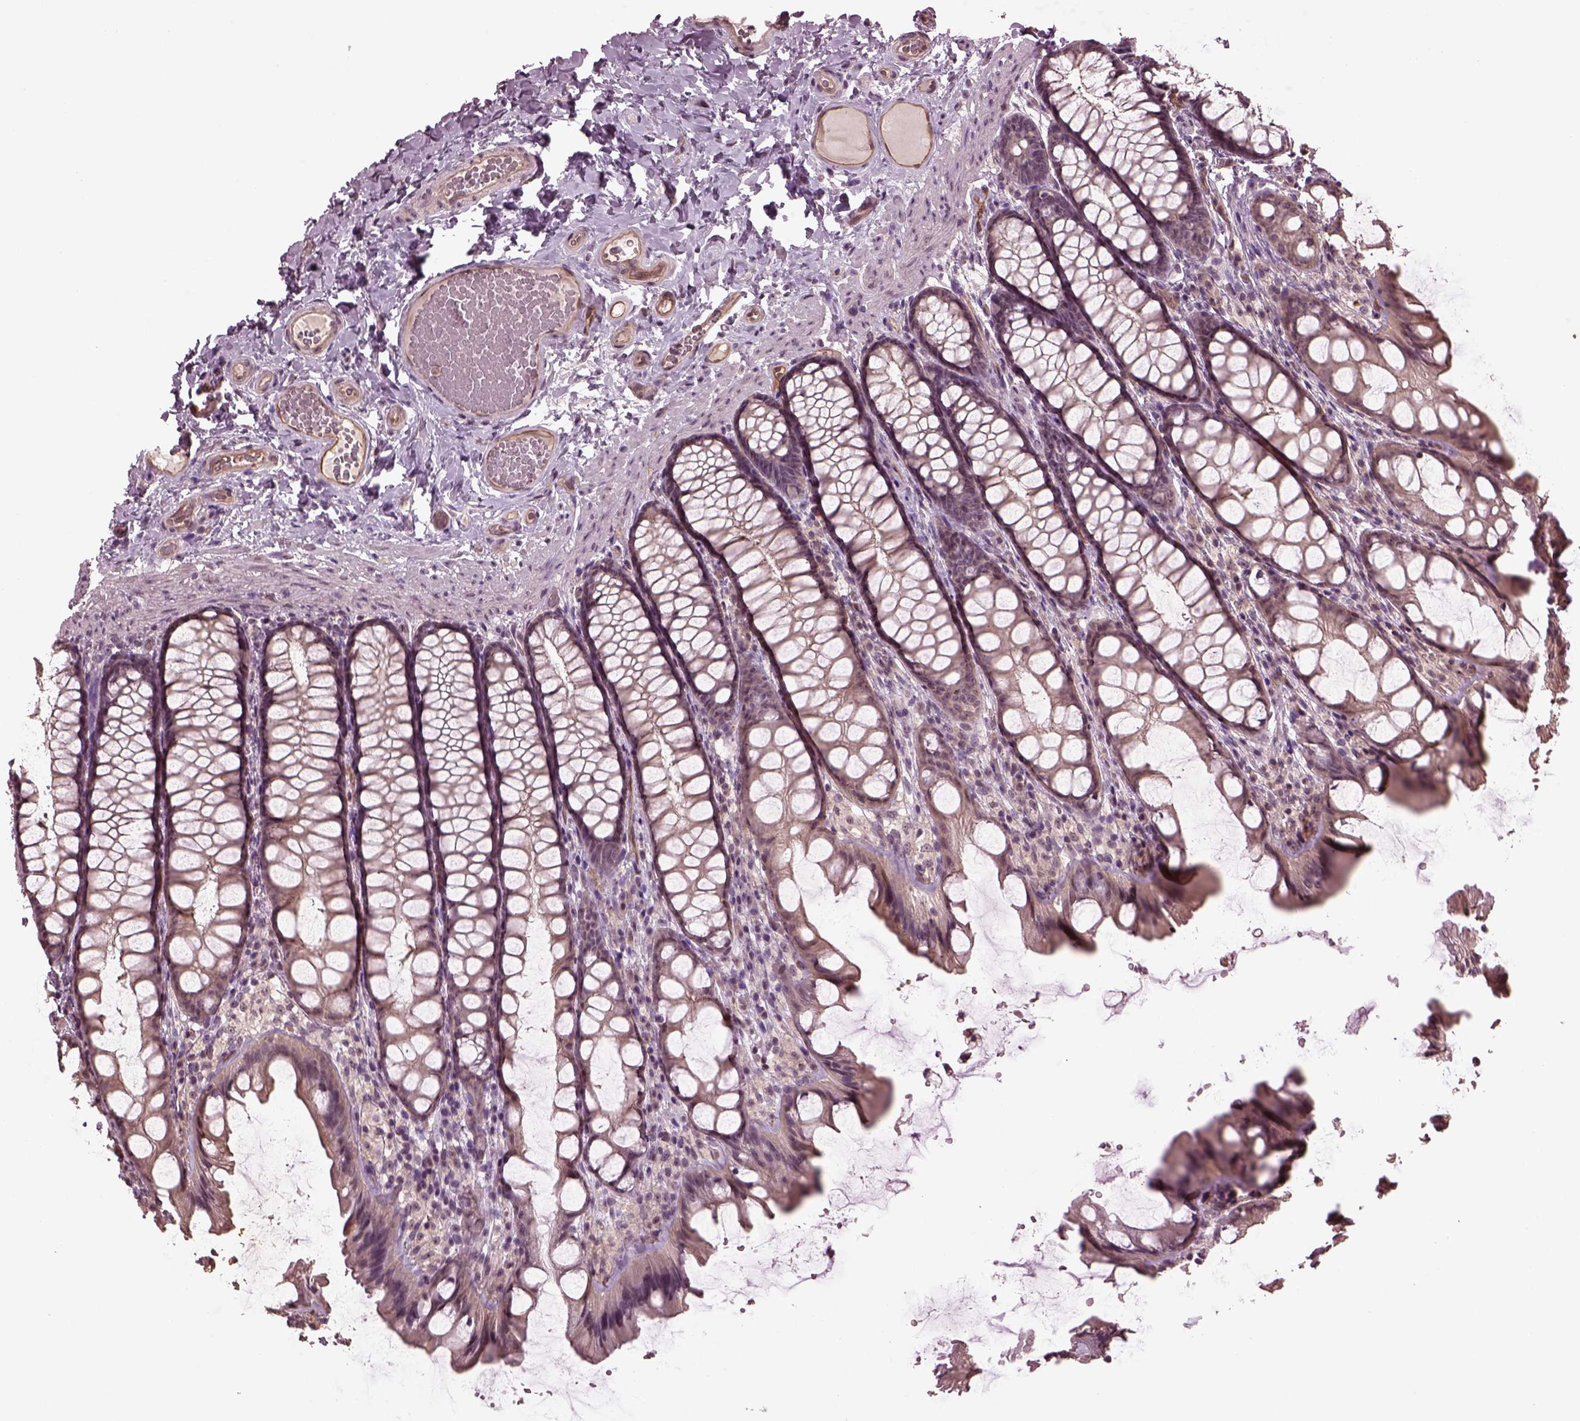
{"staining": {"intensity": "weak", "quantity": "25%-75%", "location": "cytoplasmic/membranous"}, "tissue": "colon", "cell_type": "Endothelial cells", "image_type": "normal", "snomed": [{"axis": "morphology", "description": "Normal tissue, NOS"}, {"axis": "topography", "description": "Colon"}], "caption": "An image of colon stained for a protein displays weak cytoplasmic/membranous brown staining in endothelial cells.", "gene": "GNRH1", "patient": {"sex": "male", "age": 47}}